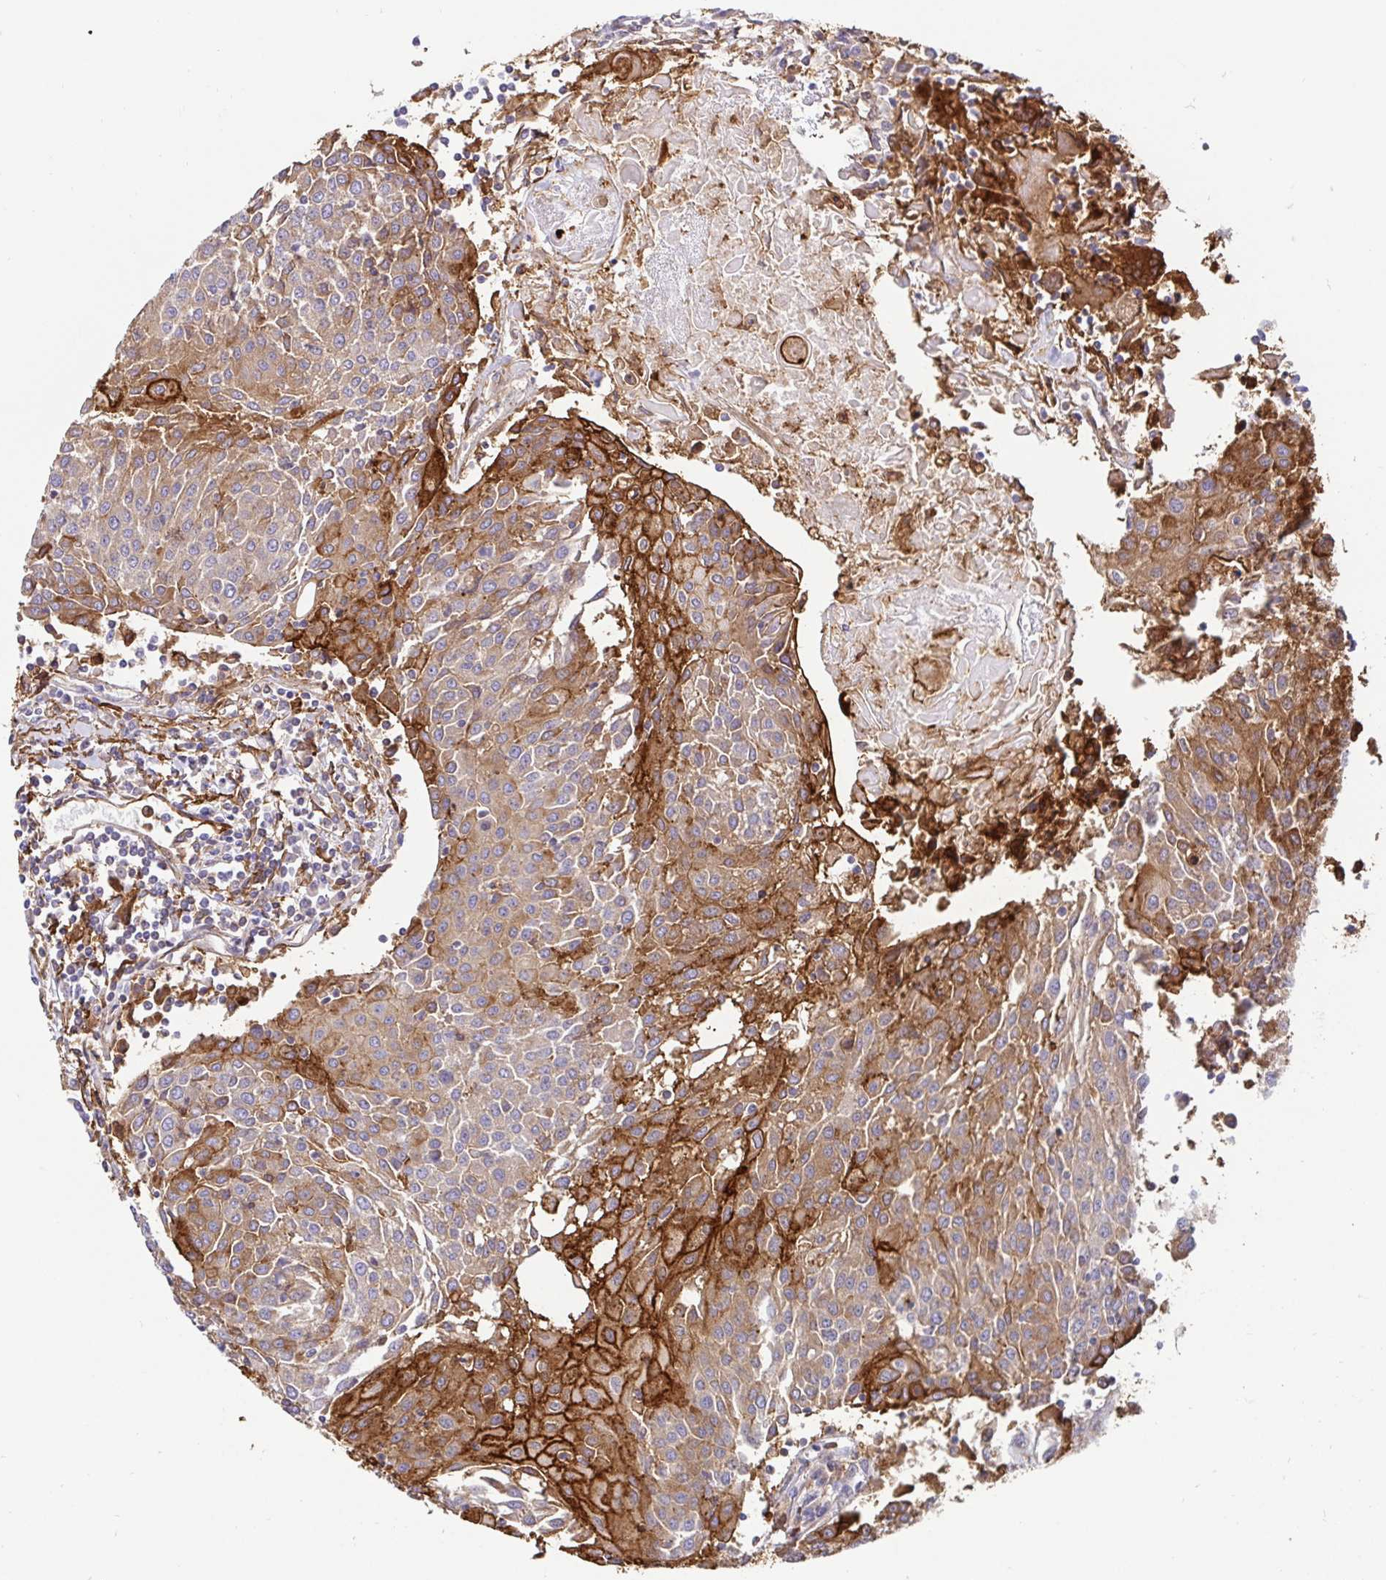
{"staining": {"intensity": "strong", "quantity": "<25%", "location": "cytoplasmic/membranous"}, "tissue": "urothelial cancer", "cell_type": "Tumor cells", "image_type": "cancer", "snomed": [{"axis": "morphology", "description": "Urothelial carcinoma, High grade"}, {"axis": "topography", "description": "Urinary bladder"}], "caption": "Human urothelial cancer stained with a protein marker exhibits strong staining in tumor cells.", "gene": "ANXA2", "patient": {"sex": "female", "age": 85}}